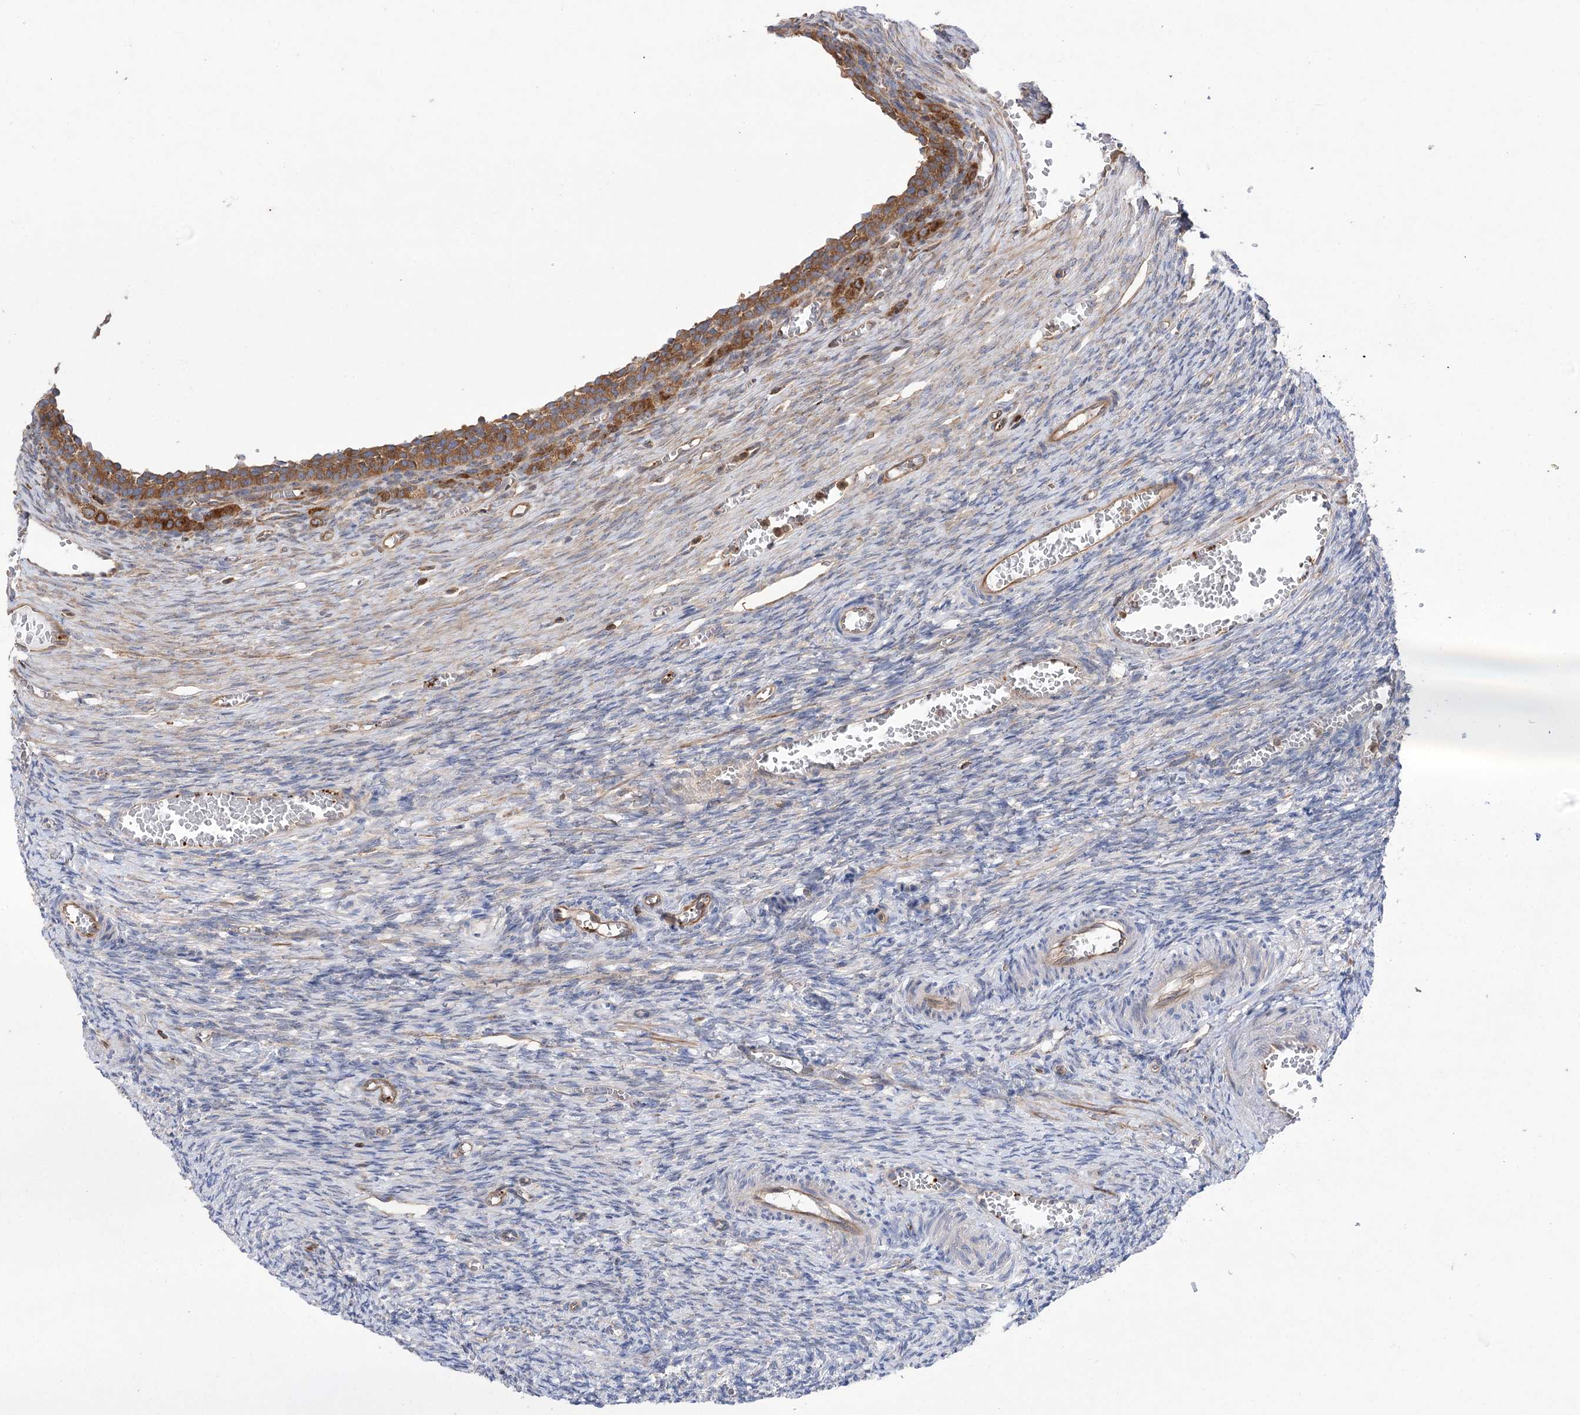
{"staining": {"intensity": "moderate", "quantity": ">75%", "location": "cytoplasmic/membranous"}, "tissue": "ovary", "cell_type": "Follicle cells", "image_type": "normal", "snomed": [{"axis": "morphology", "description": "Normal tissue, NOS"}, {"axis": "topography", "description": "Ovary"}], "caption": "Immunohistochemical staining of normal ovary displays >75% levels of moderate cytoplasmic/membranous protein positivity in about >75% of follicle cells.", "gene": "VPS37B", "patient": {"sex": "female", "age": 27}}